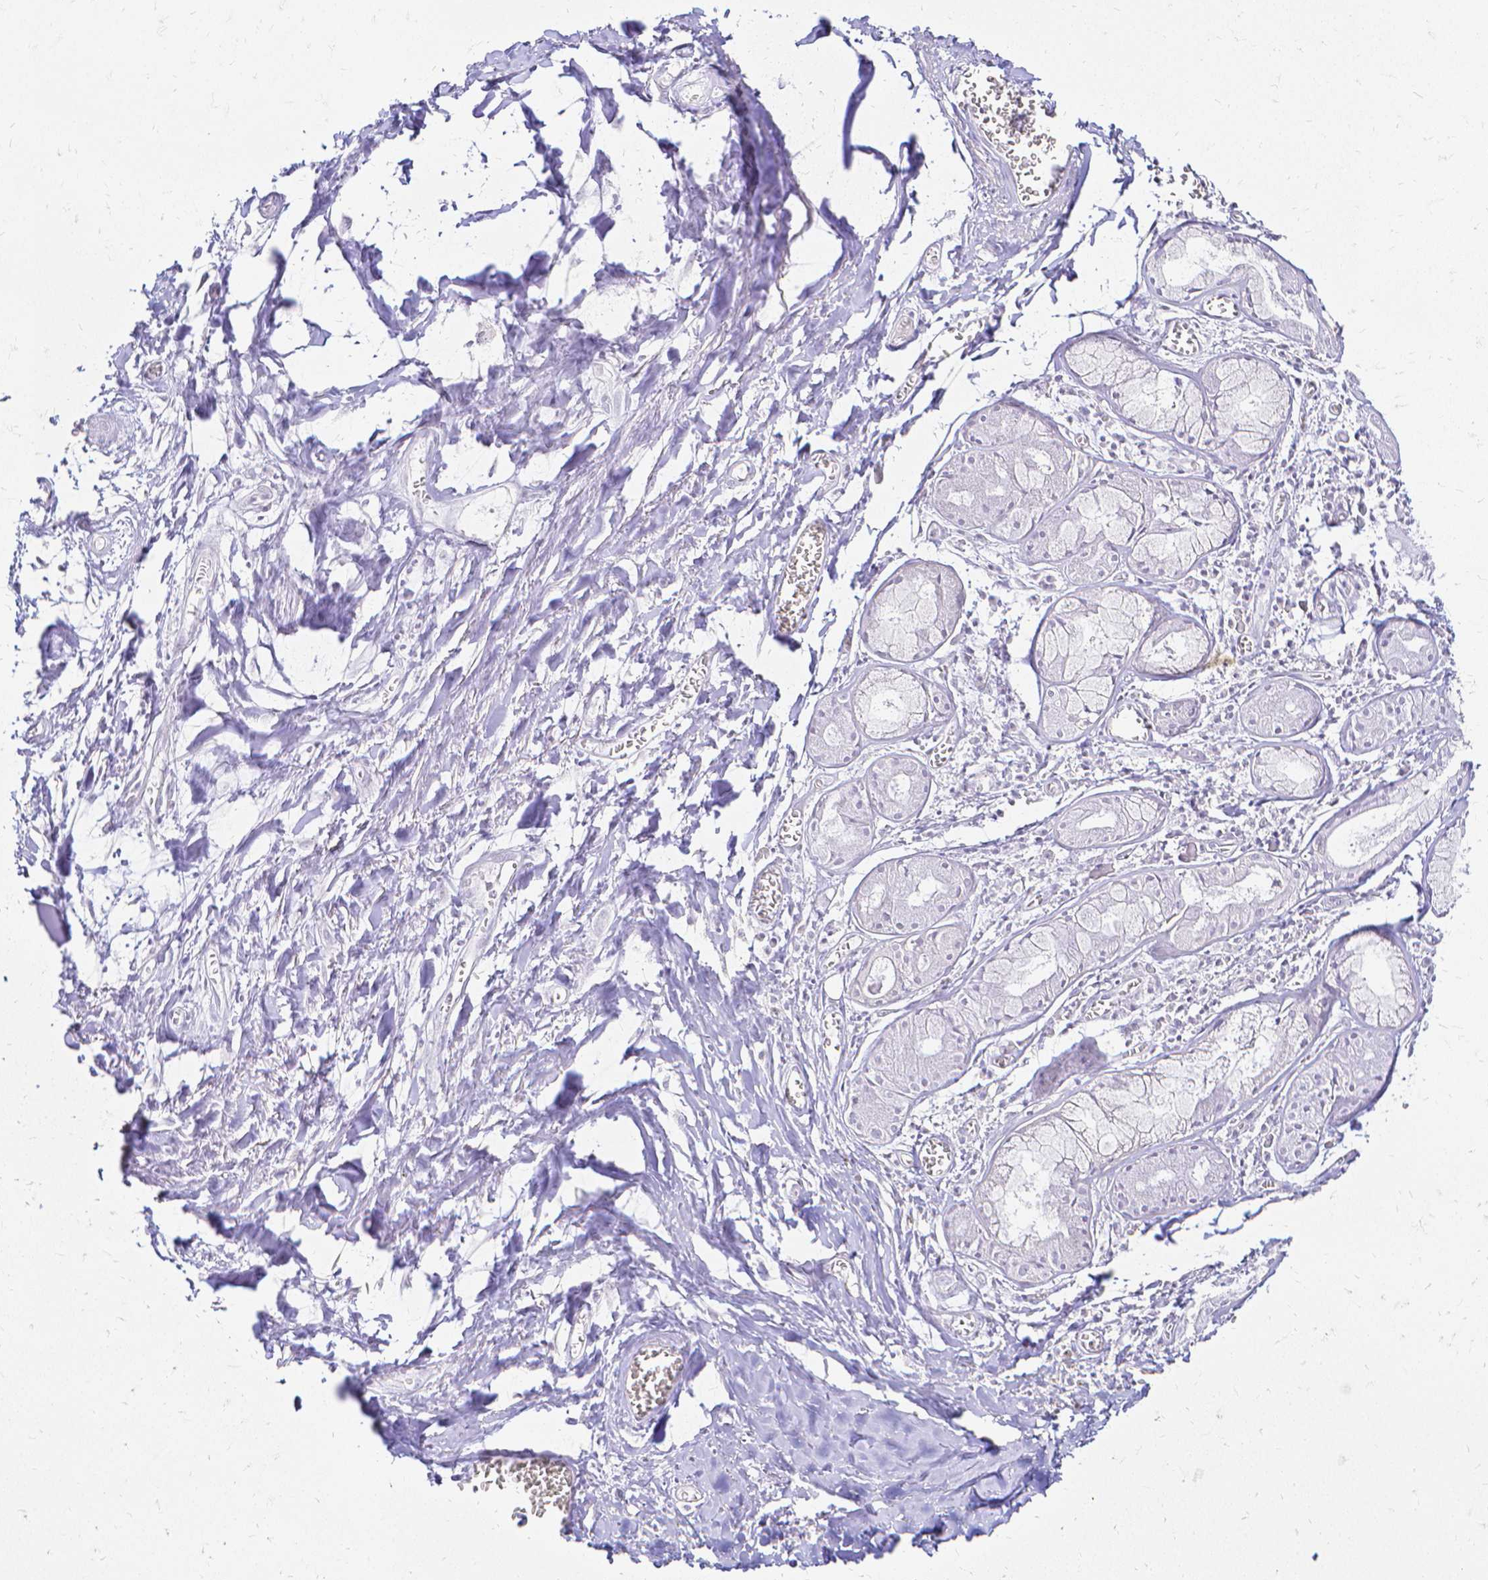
{"staining": {"intensity": "negative", "quantity": "none", "location": "none"}, "tissue": "adipose tissue", "cell_type": "Adipocytes", "image_type": "normal", "snomed": [{"axis": "morphology", "description": "Normal tissue, NOS"}, {"axis": "topography", "description": "Cartilage tissue"}], "caption": "Adipocytes show no significant protein expression in benign adipose tissue. (DAB (3,3'-diaminobenzidine) IHC with hematoxylin counter stain).", "gene": "CCNB1", "patient": {"sex": "male", "age": 57}}